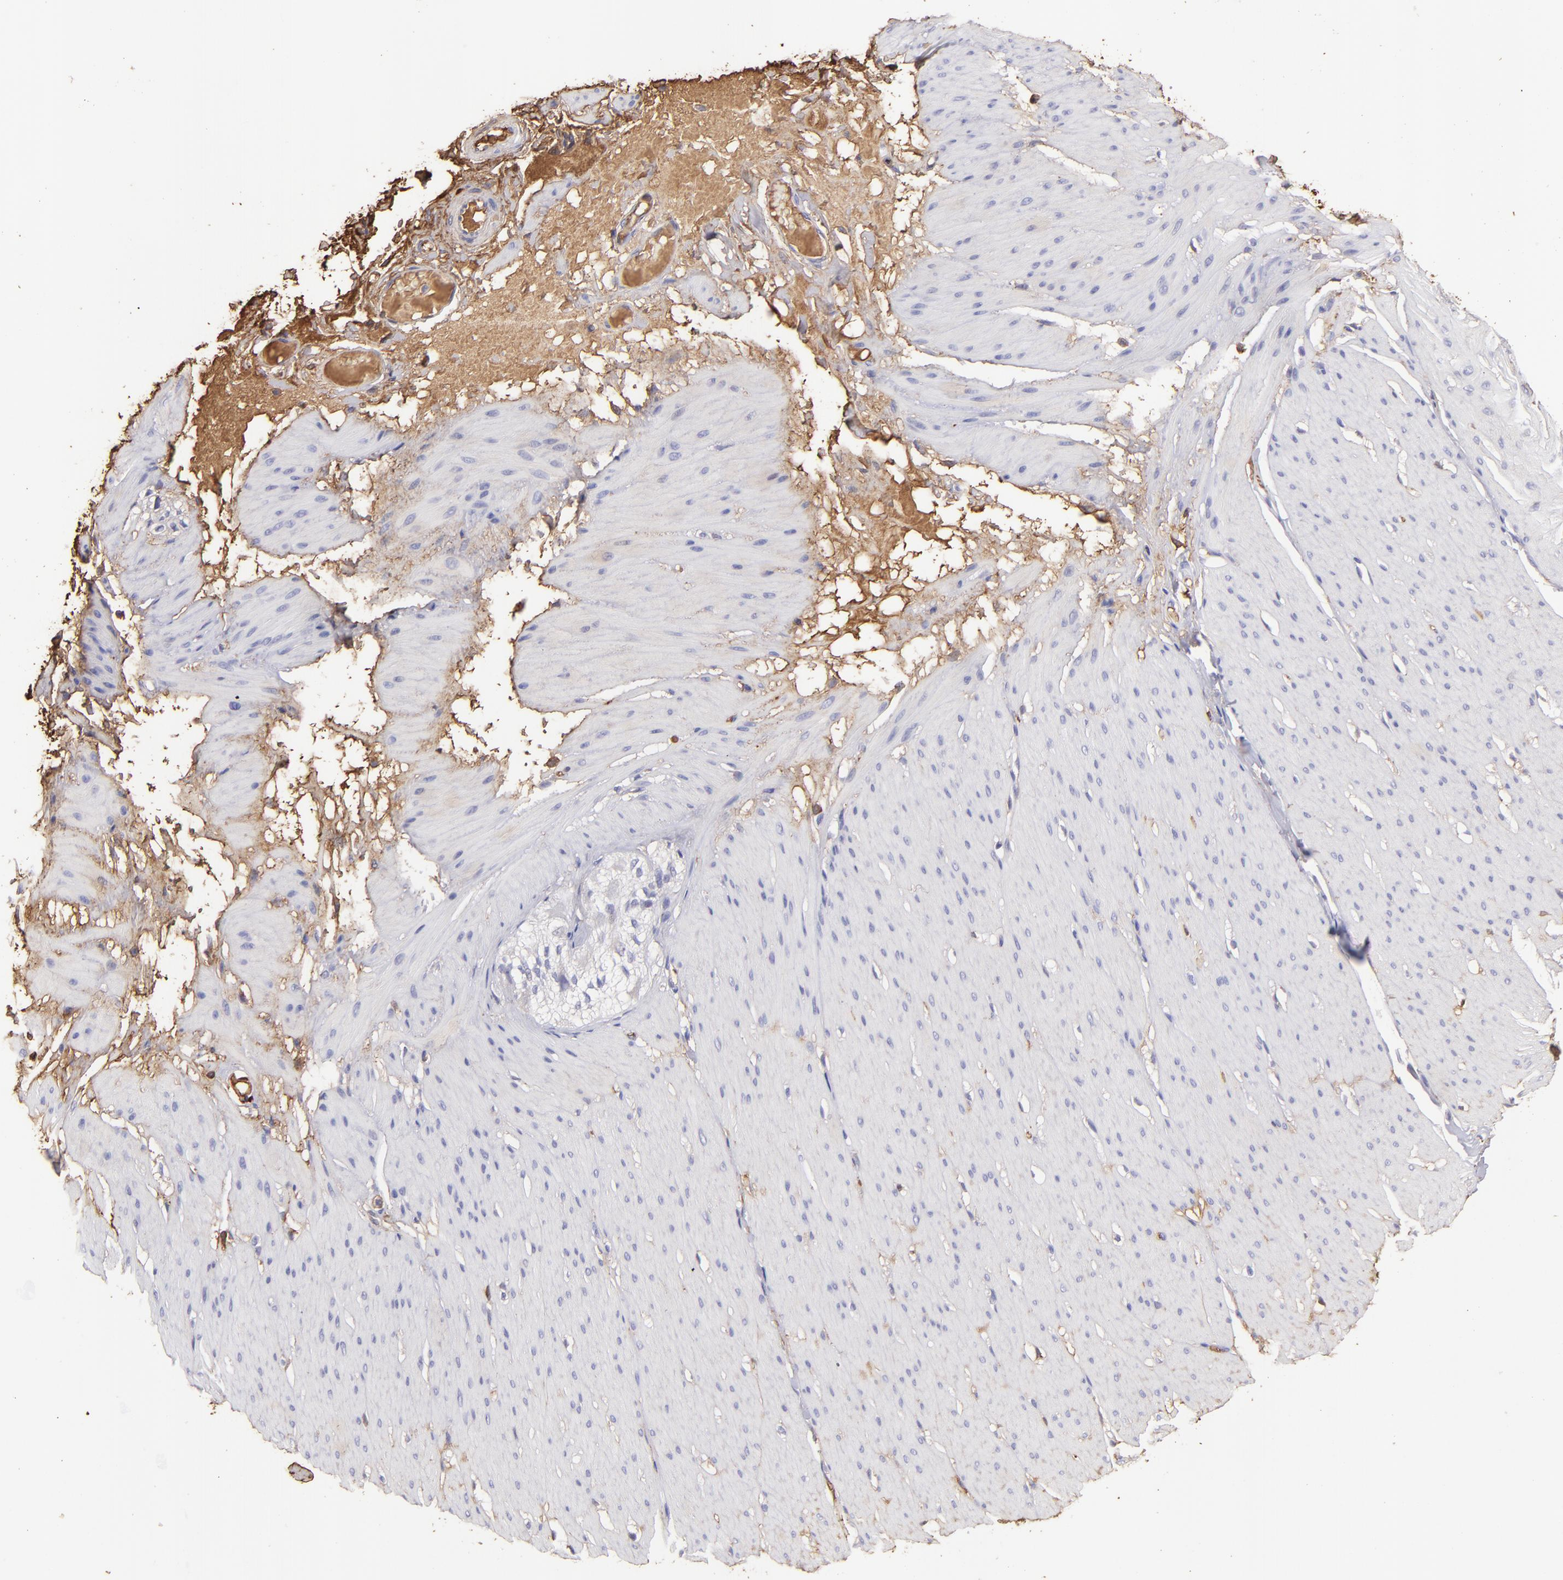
{"staining": {"intensity": "negative", "quantity": "none", "location": "none"}, "tissue": "smooth muscle", "cell_type": "Smooth muscle cells", "image_type": "normal", "snomed": [{"axis": "morphology", "description": "Normal tissue, NOS"}, {"axis": "topography", "description": "Smooth muscle"}, {"axis": "topography", "description": "Colon"}], "caption": "This is a histopathology image of IHC staining of benign smooth muscle, which shows no staining in smooth muscle cells. (Brightfield microscopy of DAB immunohistochemistry at high magnification).", "gene": "FGB", "patient": {"sex": "male", "age": 67}}